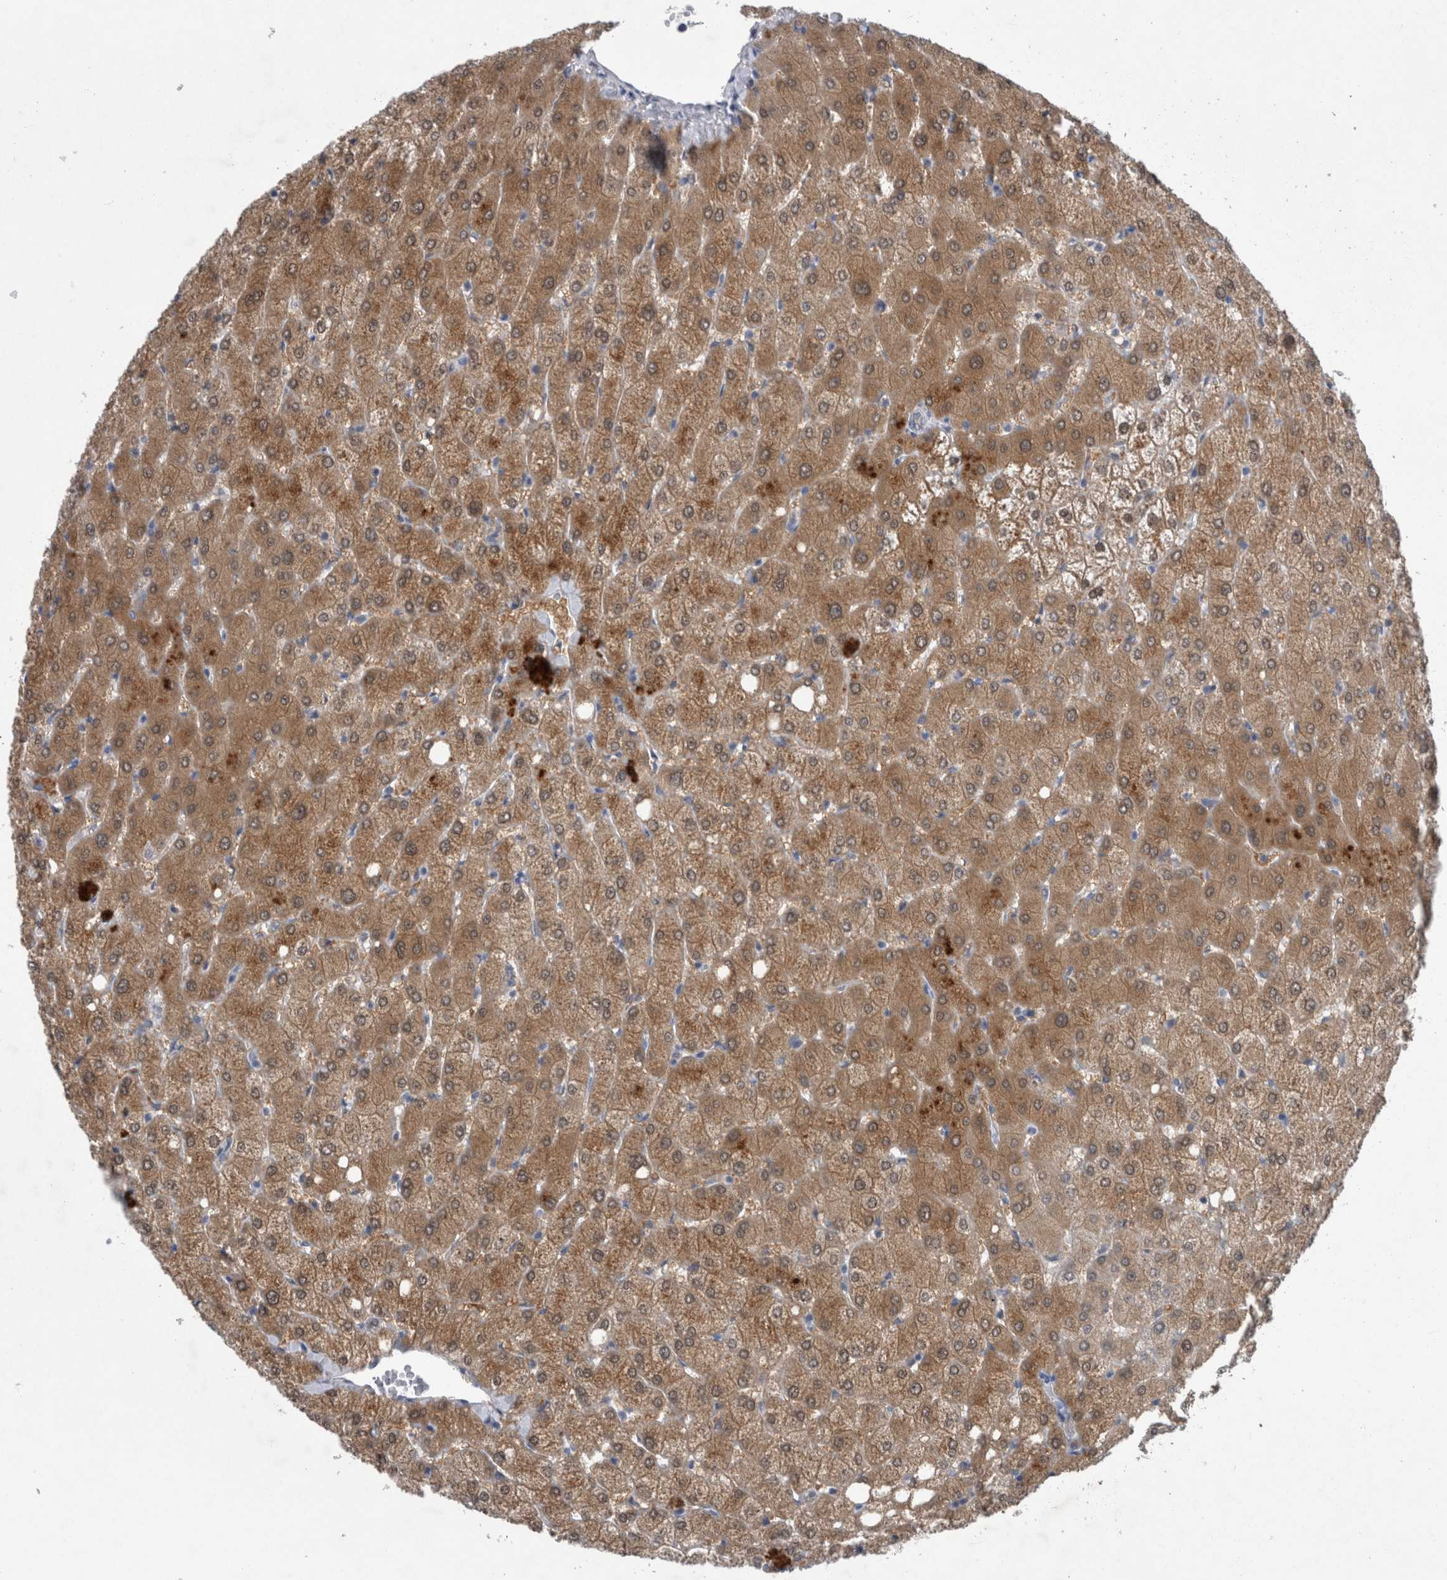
{"staining": {"intensity": "negative", "quantity": "none", "location": "none"}, "tissue": "liver", "cell_type": "Cholangiocytes", "image_type": "normal", "snomed": [{"axis": "morphology", "description": "Normal tissue, NOS"}, {"axis": "topography", "description": "Liver"}], "caption": "An immunohistochemistry (IHC) micrograph of unremarkable liver is shown. There is no staining in cholangiocytes of liver.", "gene": "FAM83H", "patient": {"sex": "female", "age": 54}}